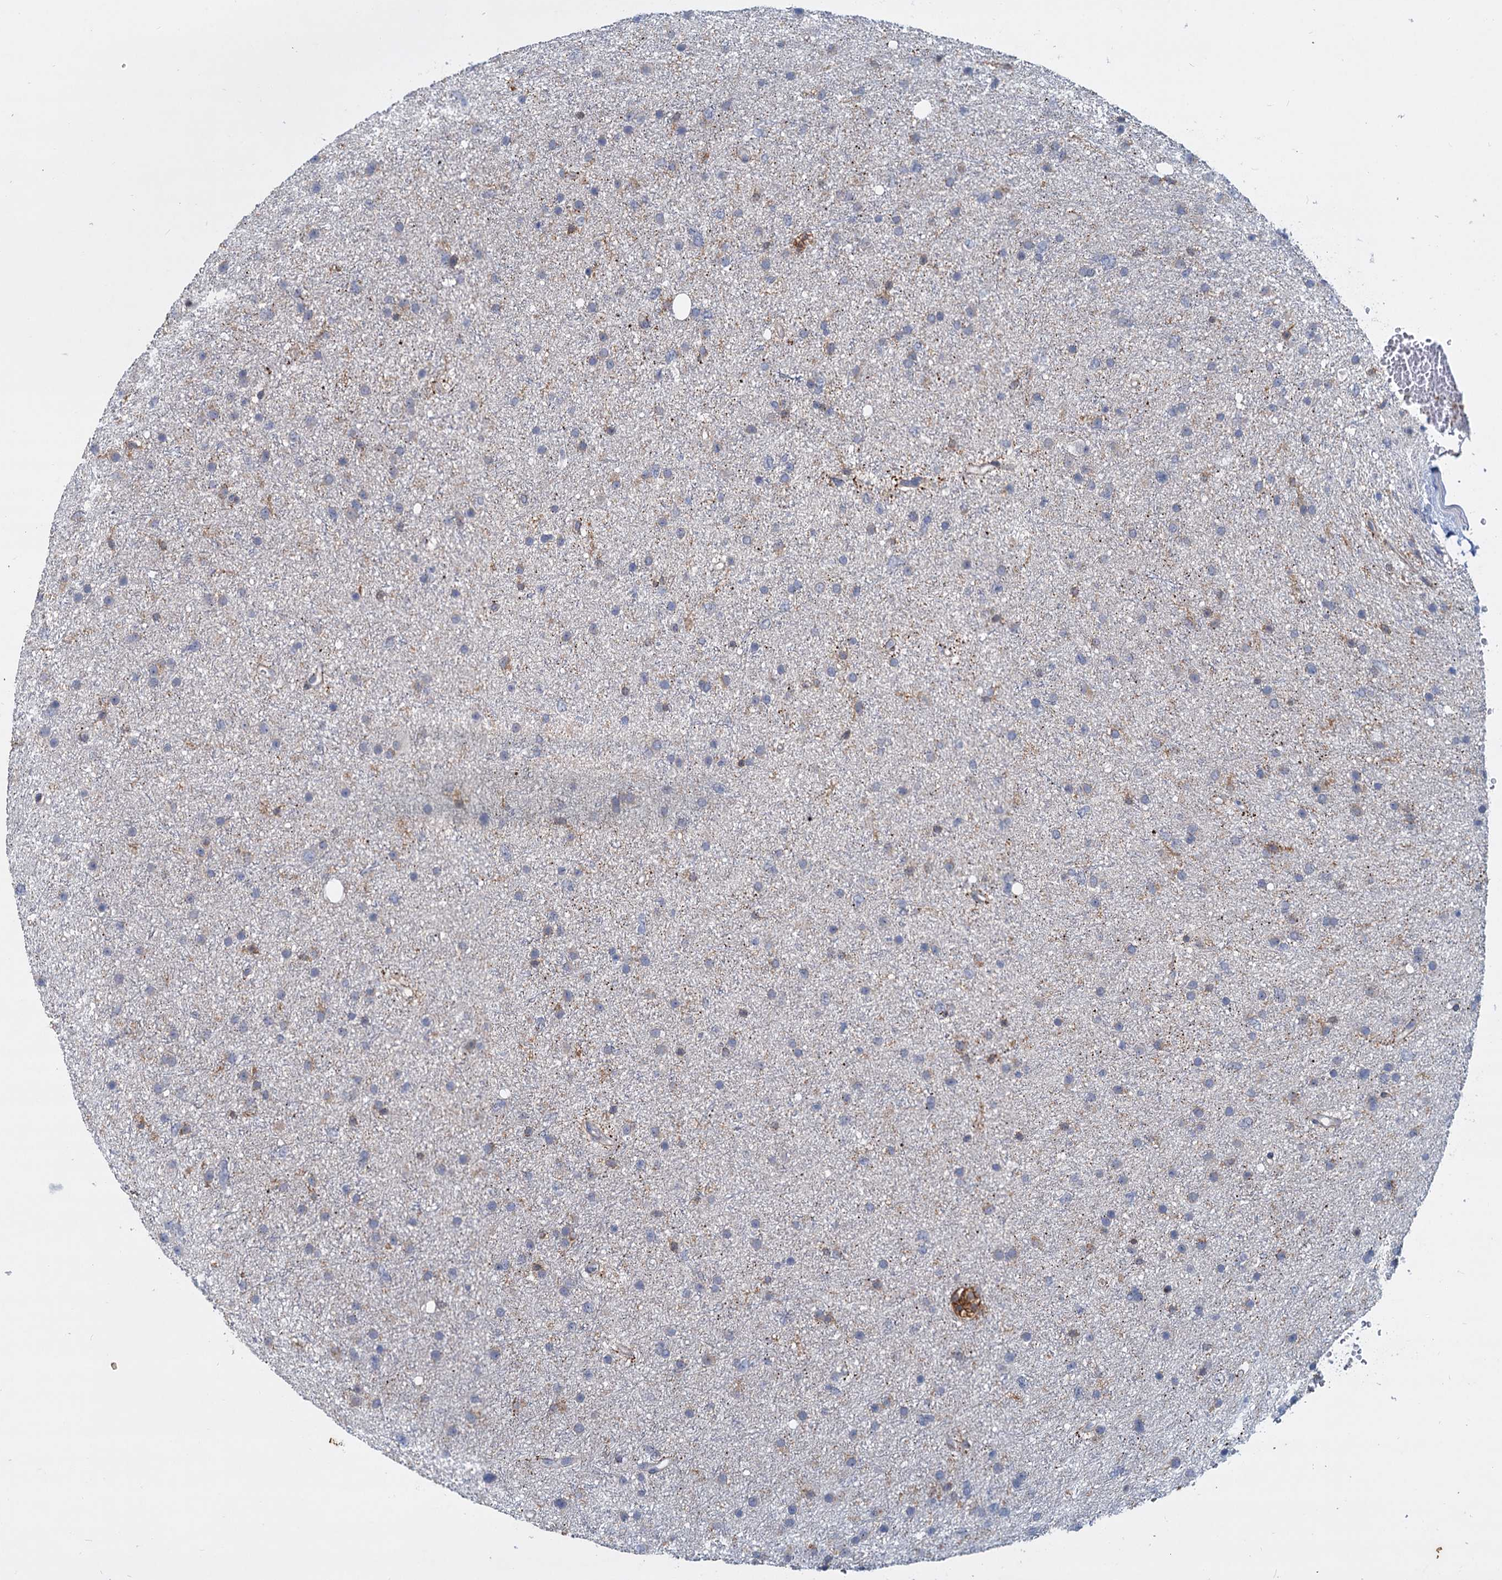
{"staining": {"intensity": "negative", "quantity": "none", "location": "none"}, "tissue": "glioma", "cell_type": "Tumor cells", "image_type": "cancer", "snomed": [{"axis": "morphology", "description": "Glioma, malignant, Low grade"}, {"axis": "topography", "description": "Cerebral cortex"}], "caption": "Malignant glioma (low-grade) stained for a protein using immunohistochemistry displays no positivity tumor cells.", "gene": "LRCH4", "patient": {"sex": "female", "age": 39}}